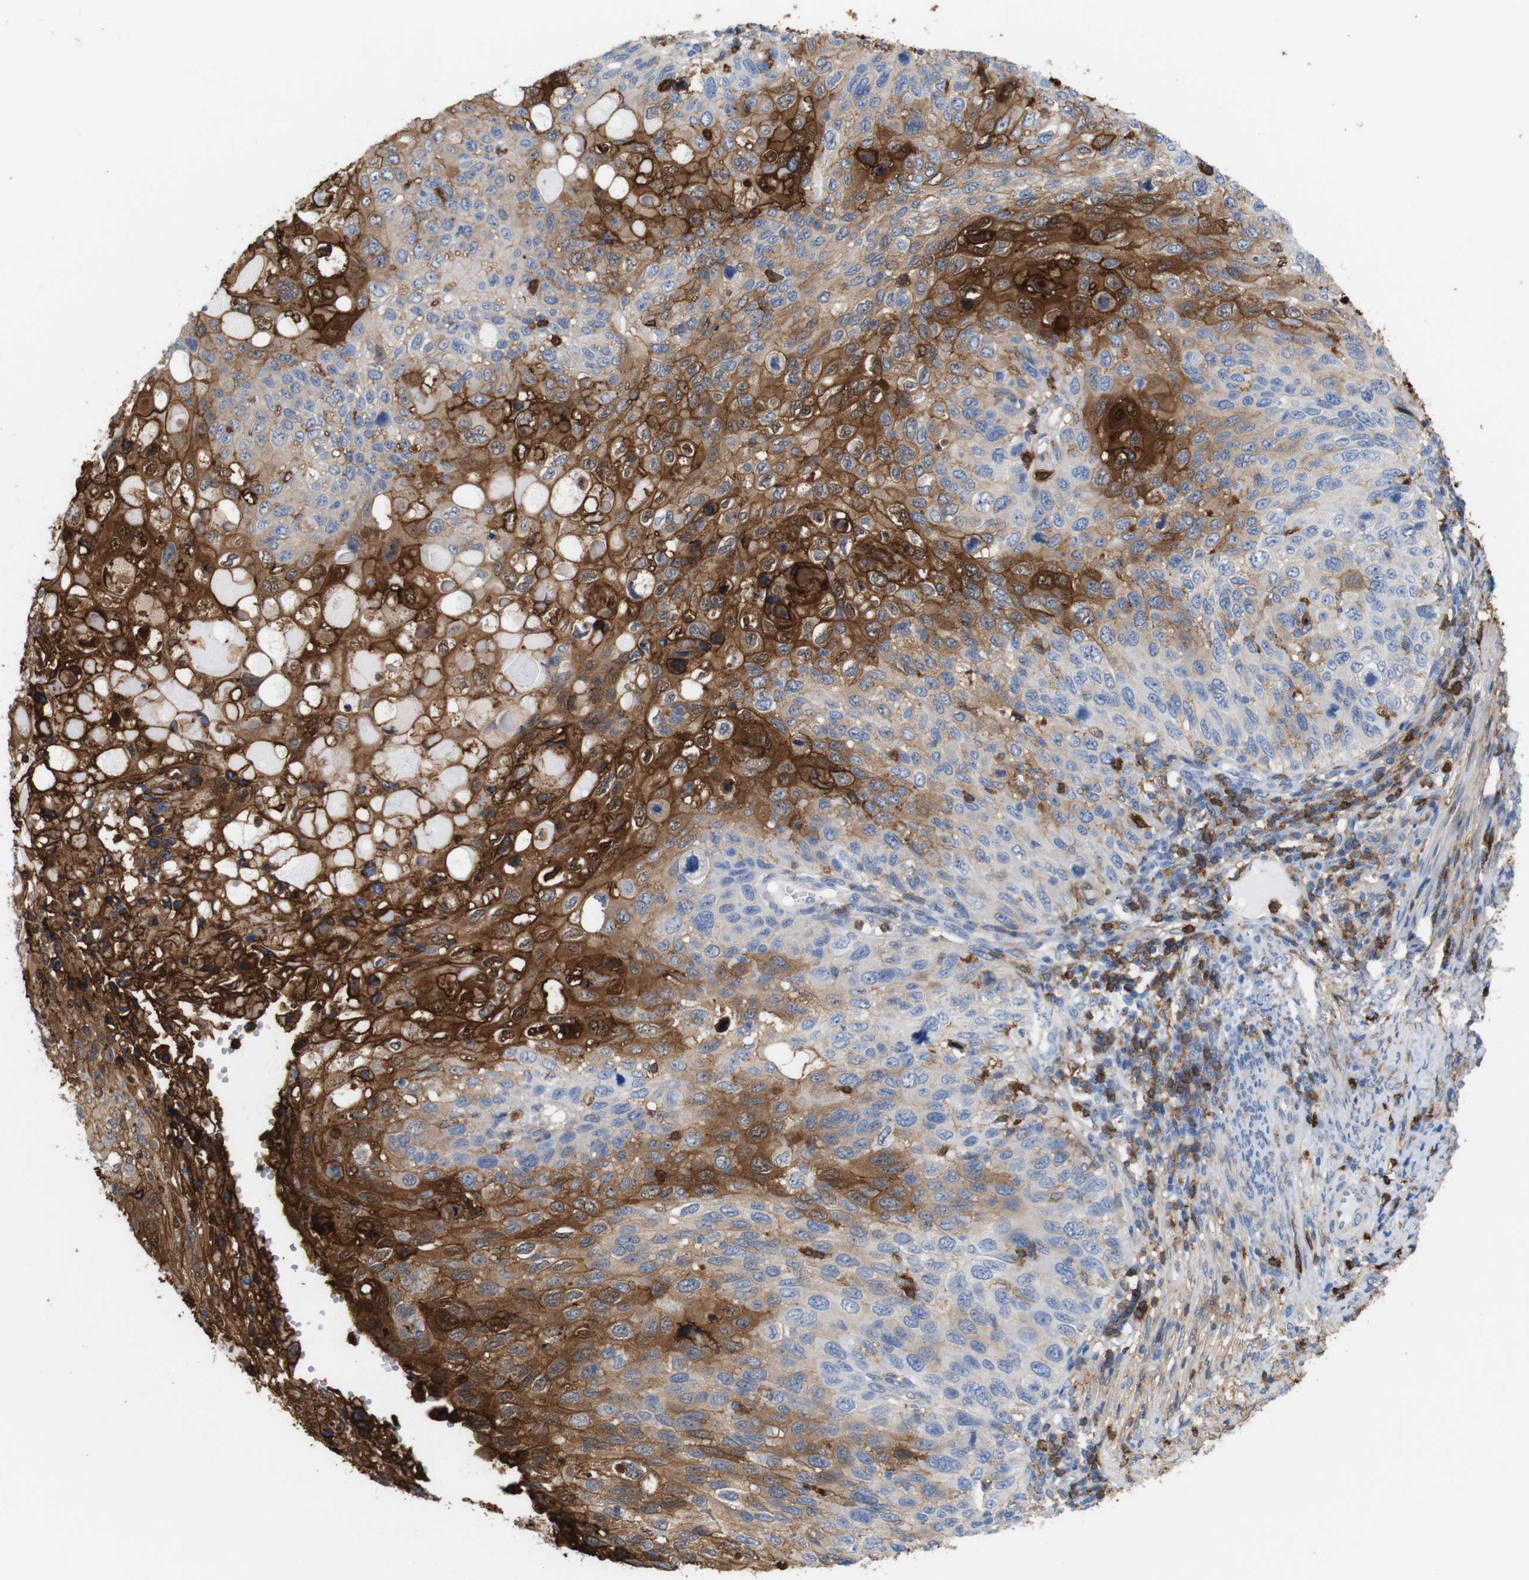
{"staining": {"intensity": "strong", "quantity": "25%-75%", "location": "cytoplasmic/membranous"}, "tissue": "cervical cancer", "cell_type": "Tumor cells", "image_type": "cancer", "snomed": [{"axis": "morphology", "description": "Squamous cell carcinoma, NOS"}, {"axis": "topography", "description": "Cervix"}], "caption": "Protein expression analysis of squamous cell carcinoma (cervical) exhibits strong cytoplasmic/membranous positivity in approximately 25%-75% of tumor cells.", "gene": "ANXA1", "patient": {"sex": "female", "age": 70}}